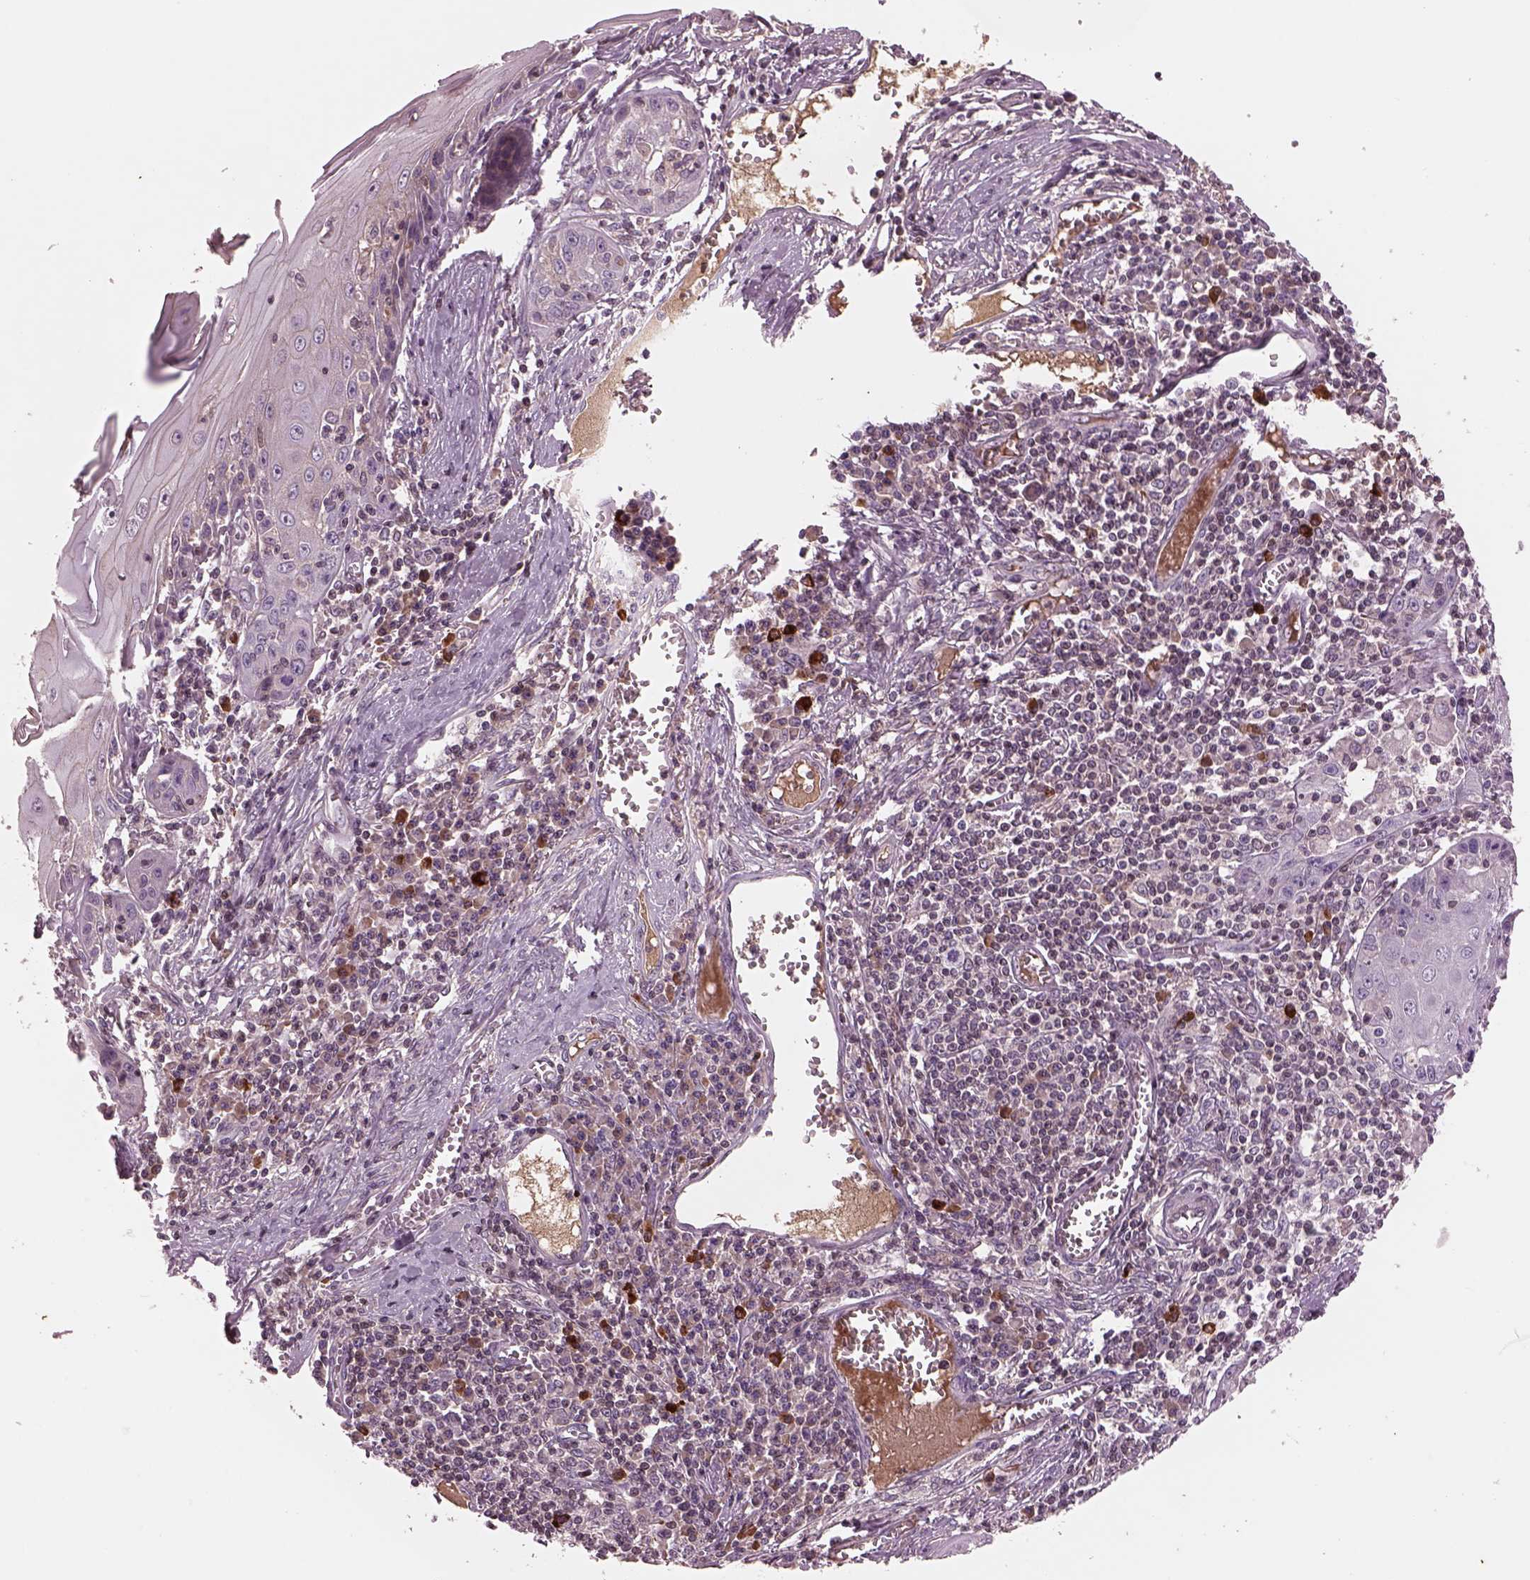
{"staining": {"intensity": "negative", "quantity": "none", "location": "none"}, "tissue": "skin cancer", "cell_type": "Tumor cells", "image_type": "cancer", "snomed": [{"axis": "morphology", "description": "Squamous cell carcinoma, NOS"}, {"axis": "topography", "description": "Skin"}, {"axis": "topography", "description": "Vulva"}], "caption": "Immunohistochemical staining of skin cancer (squamous cell carcinoma) shows no significant staining in tumor cells. (DAB (3,3'-diaminobenzidine) immunohistochemistry with hematoxylin counter stain).", "gene": "PTX4", "patient": {"sex": "female", "age": 85}}